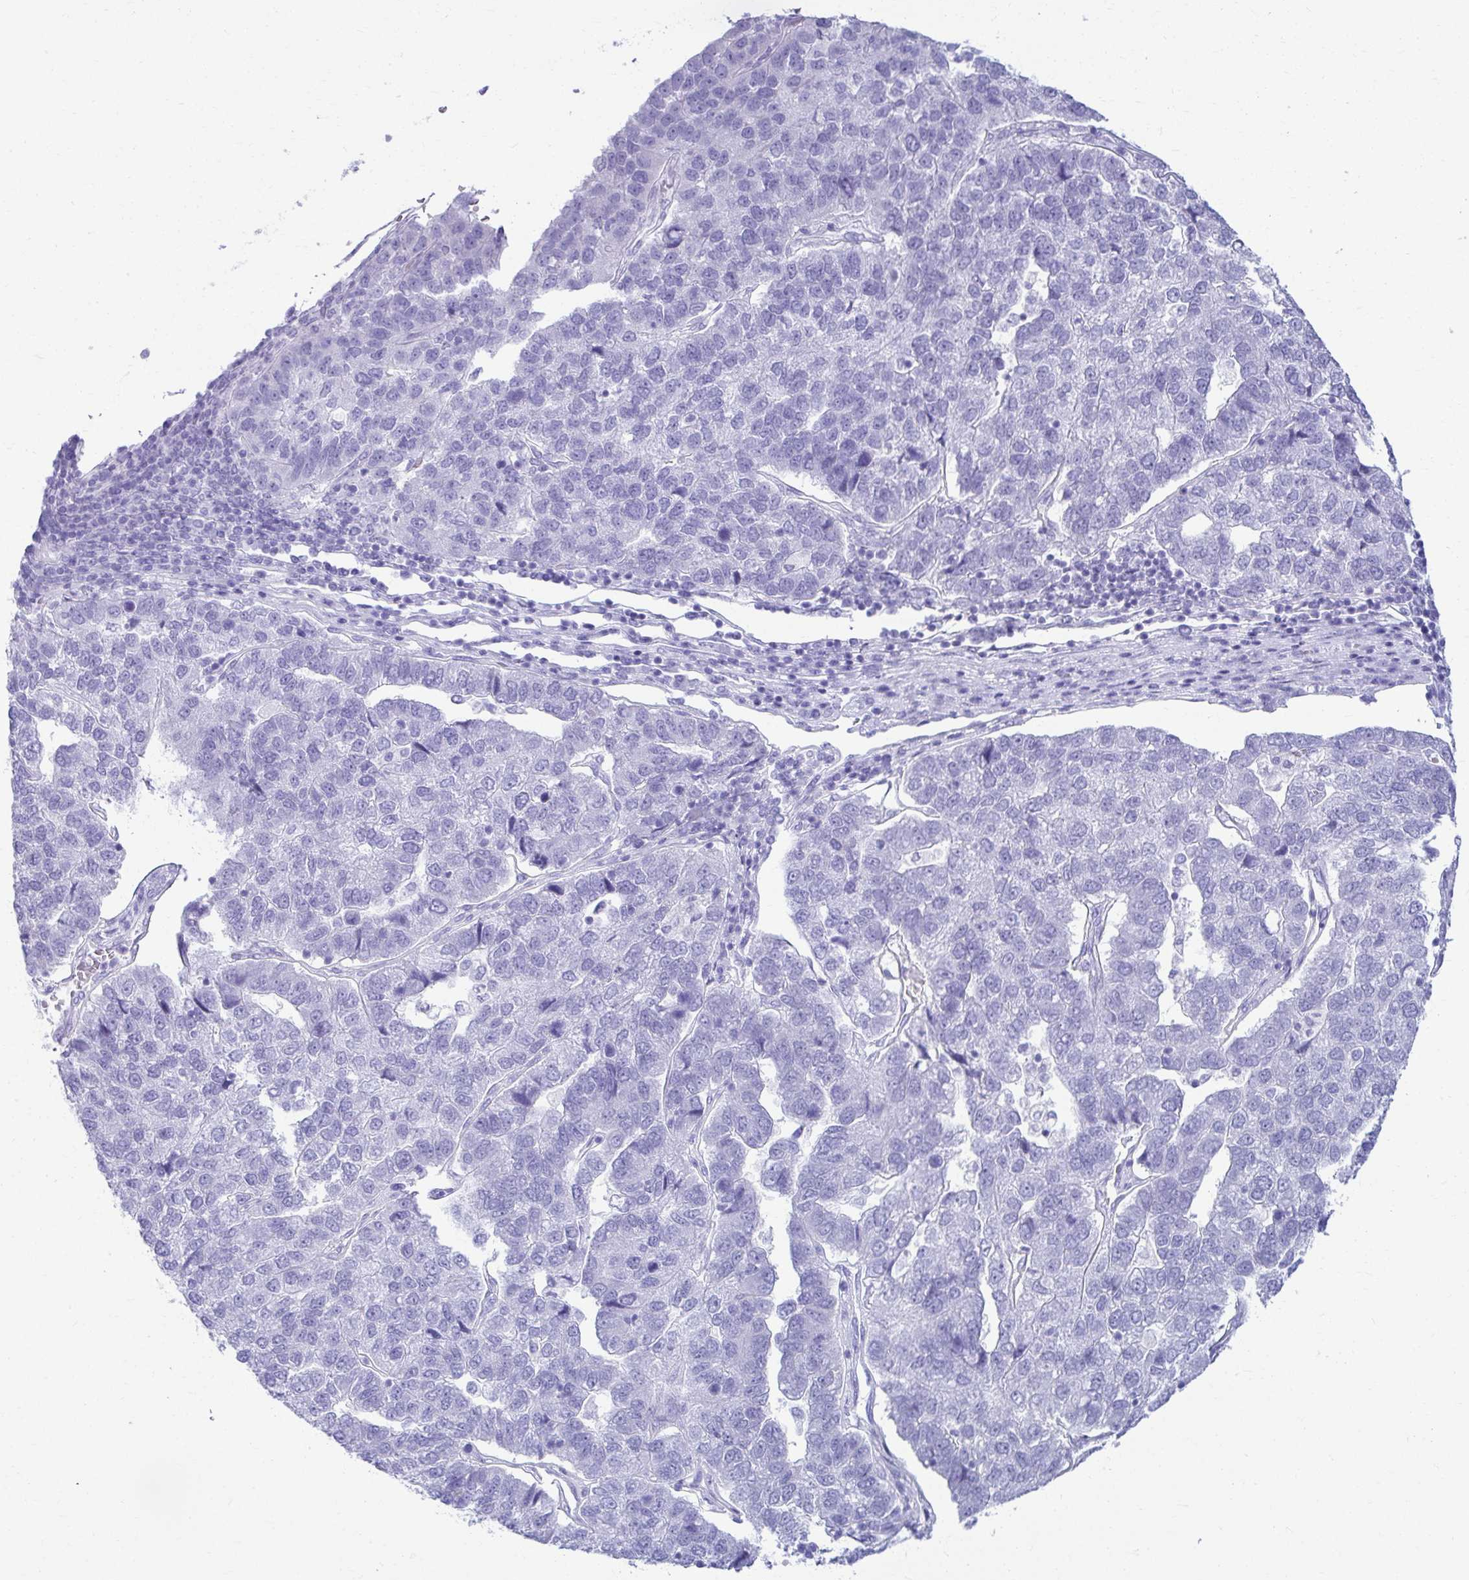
{"staining": {"intensity": "negative", "quantity": "none", "location": "none"}, "tissue": "pancreatic cancer", "cell_type": "Tumor cells", "image_type": "cancer", "snomed": [{"axis": "morphology", "description": "Adenocarcinoma, NOS"}, {"axis": "topography", "description": "Pancreas"}], "caption": "This is an immunohistochemistry photomicrograph of pancreatic cancer. There is no positivity in tumor cells.", "gene": "ATP4B", "patient": {"sex": "female", "age": 61}}